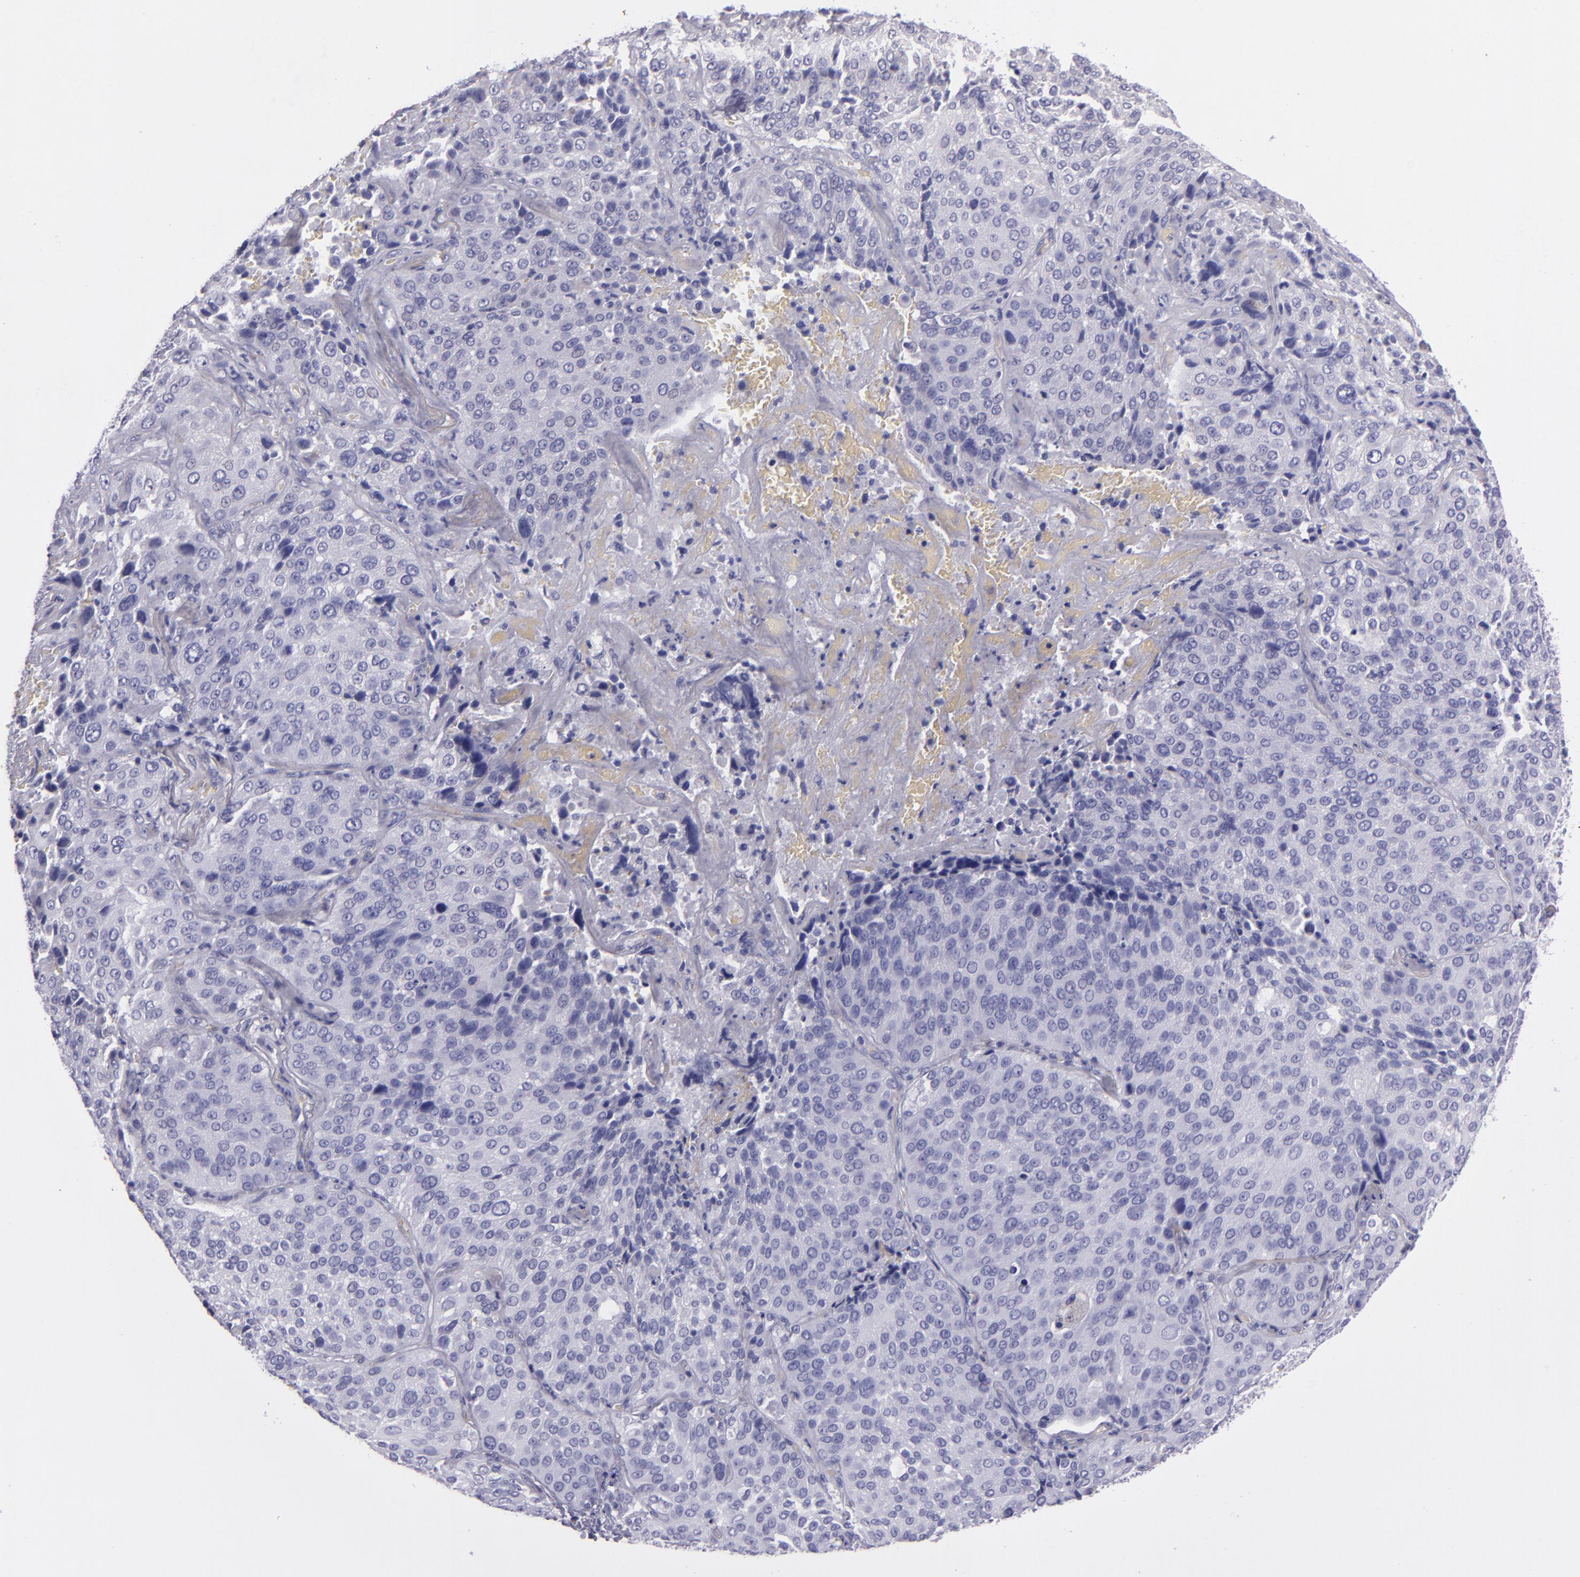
{"staining": {"intensity": "negative", "quantity": "none", "location": "none"}, "tissue": "lung cancer", "cell_type": "Tumor cells", "image_type": "cancer", "snomed": [{"axis": "morphology", "description": "Squamous cell carcinoma, NOS"}, {"axis": "topography", "description": "Lung"}], "caption": "Protein analysis of squamous cell carcinoma (lung) demonstrates no significant staining in tumor cells.", "gene": "MUC5AC", "patient": {"sex": "male", "age": 54}}